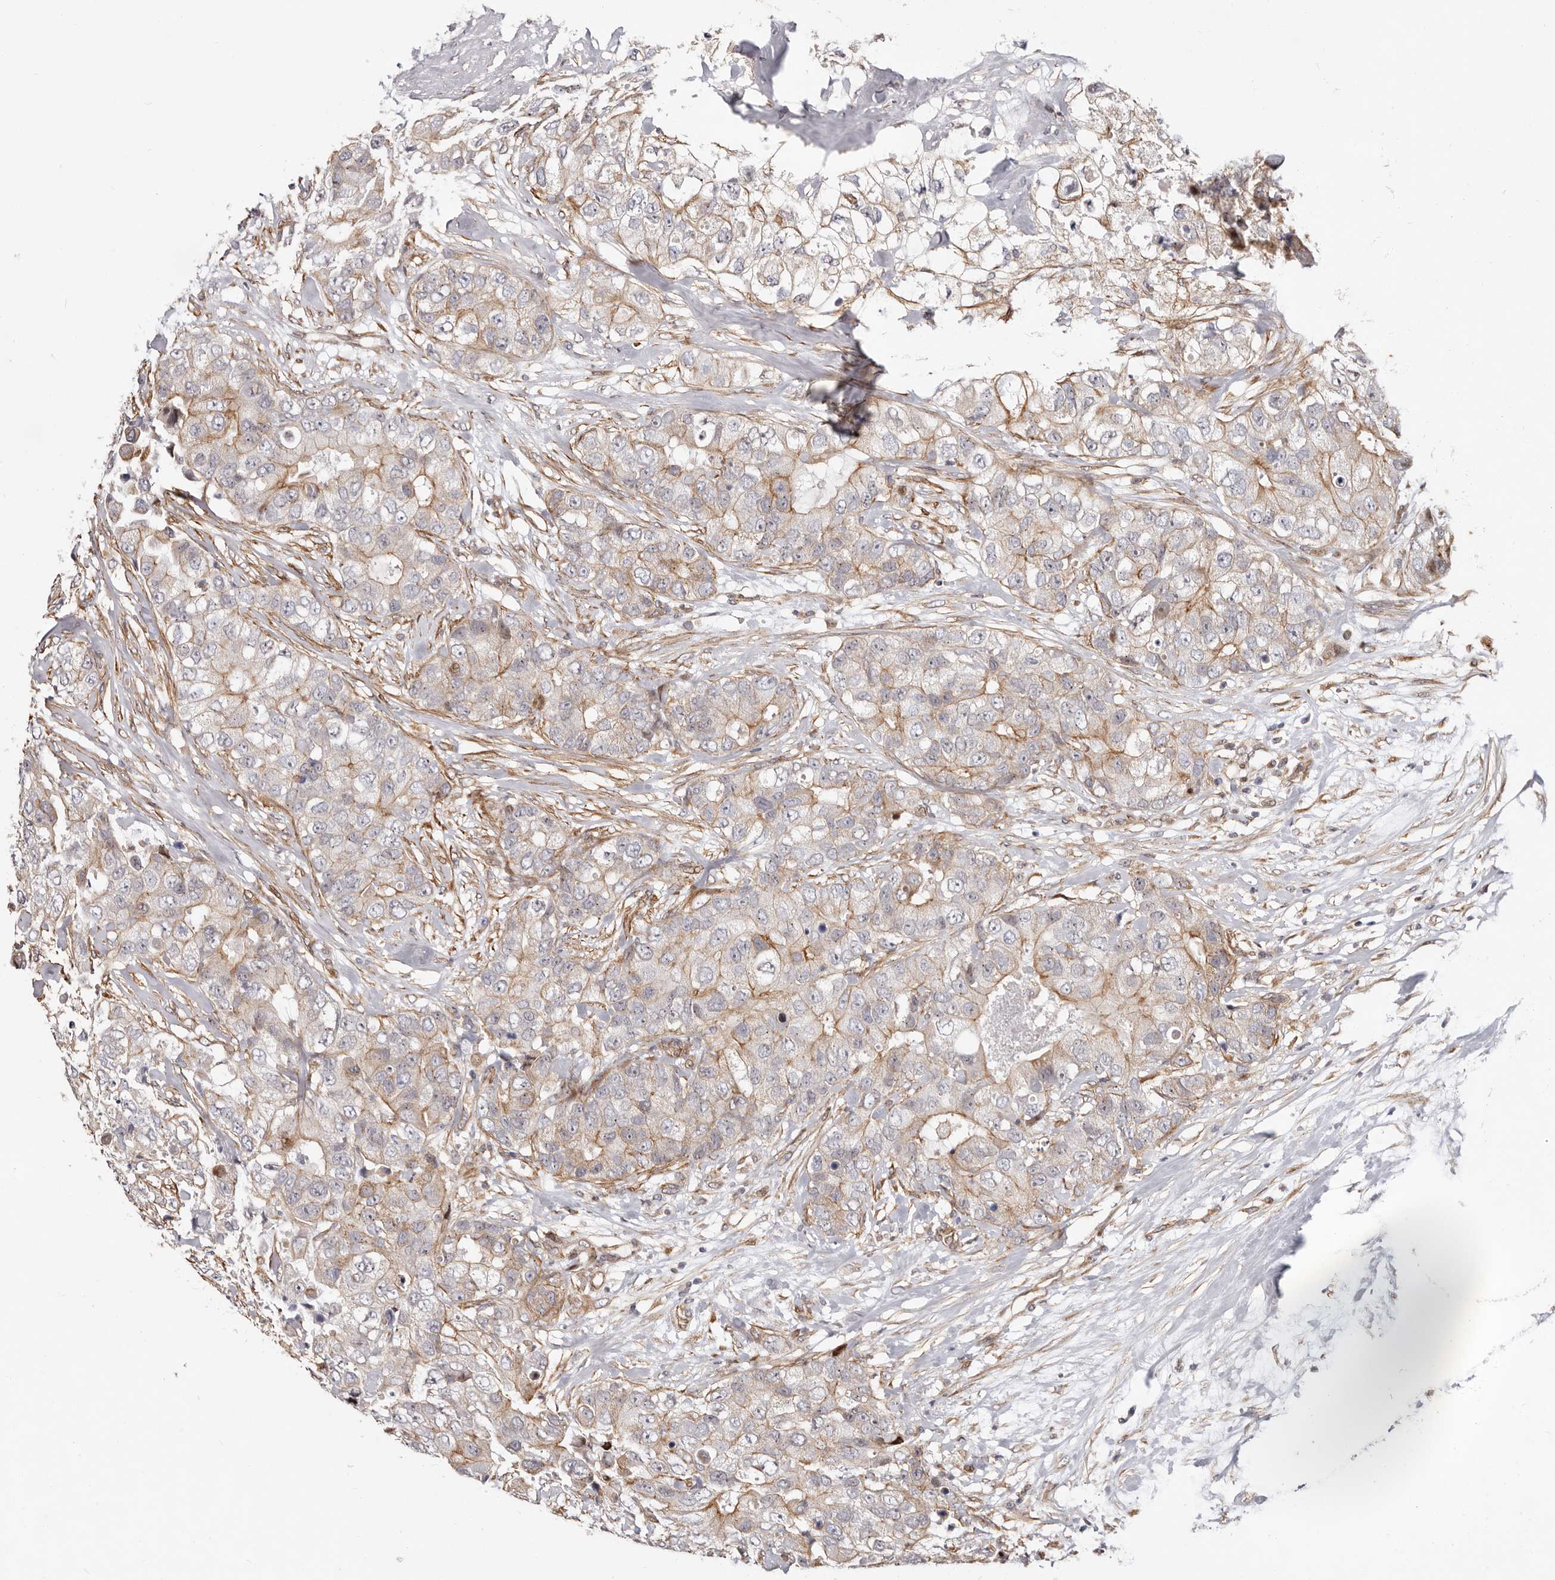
{"staining": {"intensity": "weak", "quantity": ">75%", "location": "cytoplasmic/membranous,nuclear"}, "tissue": "breast cancer", "cell_type": "Tumor cells", "image_type": "cancer", "snomed": [{"axis": "morphology", "description": "Duct carcinoma"}, {"axis": "topography", "description": "Breast"}], "caption": "This histopathology image displays IHC staining of breast cancer, with low weak cytoplasmic/membranous and nuclear staining in approximately >75% of tumor cells.", "gene": "EPHX3", "patient": {"sex": "female", "age": 62}}